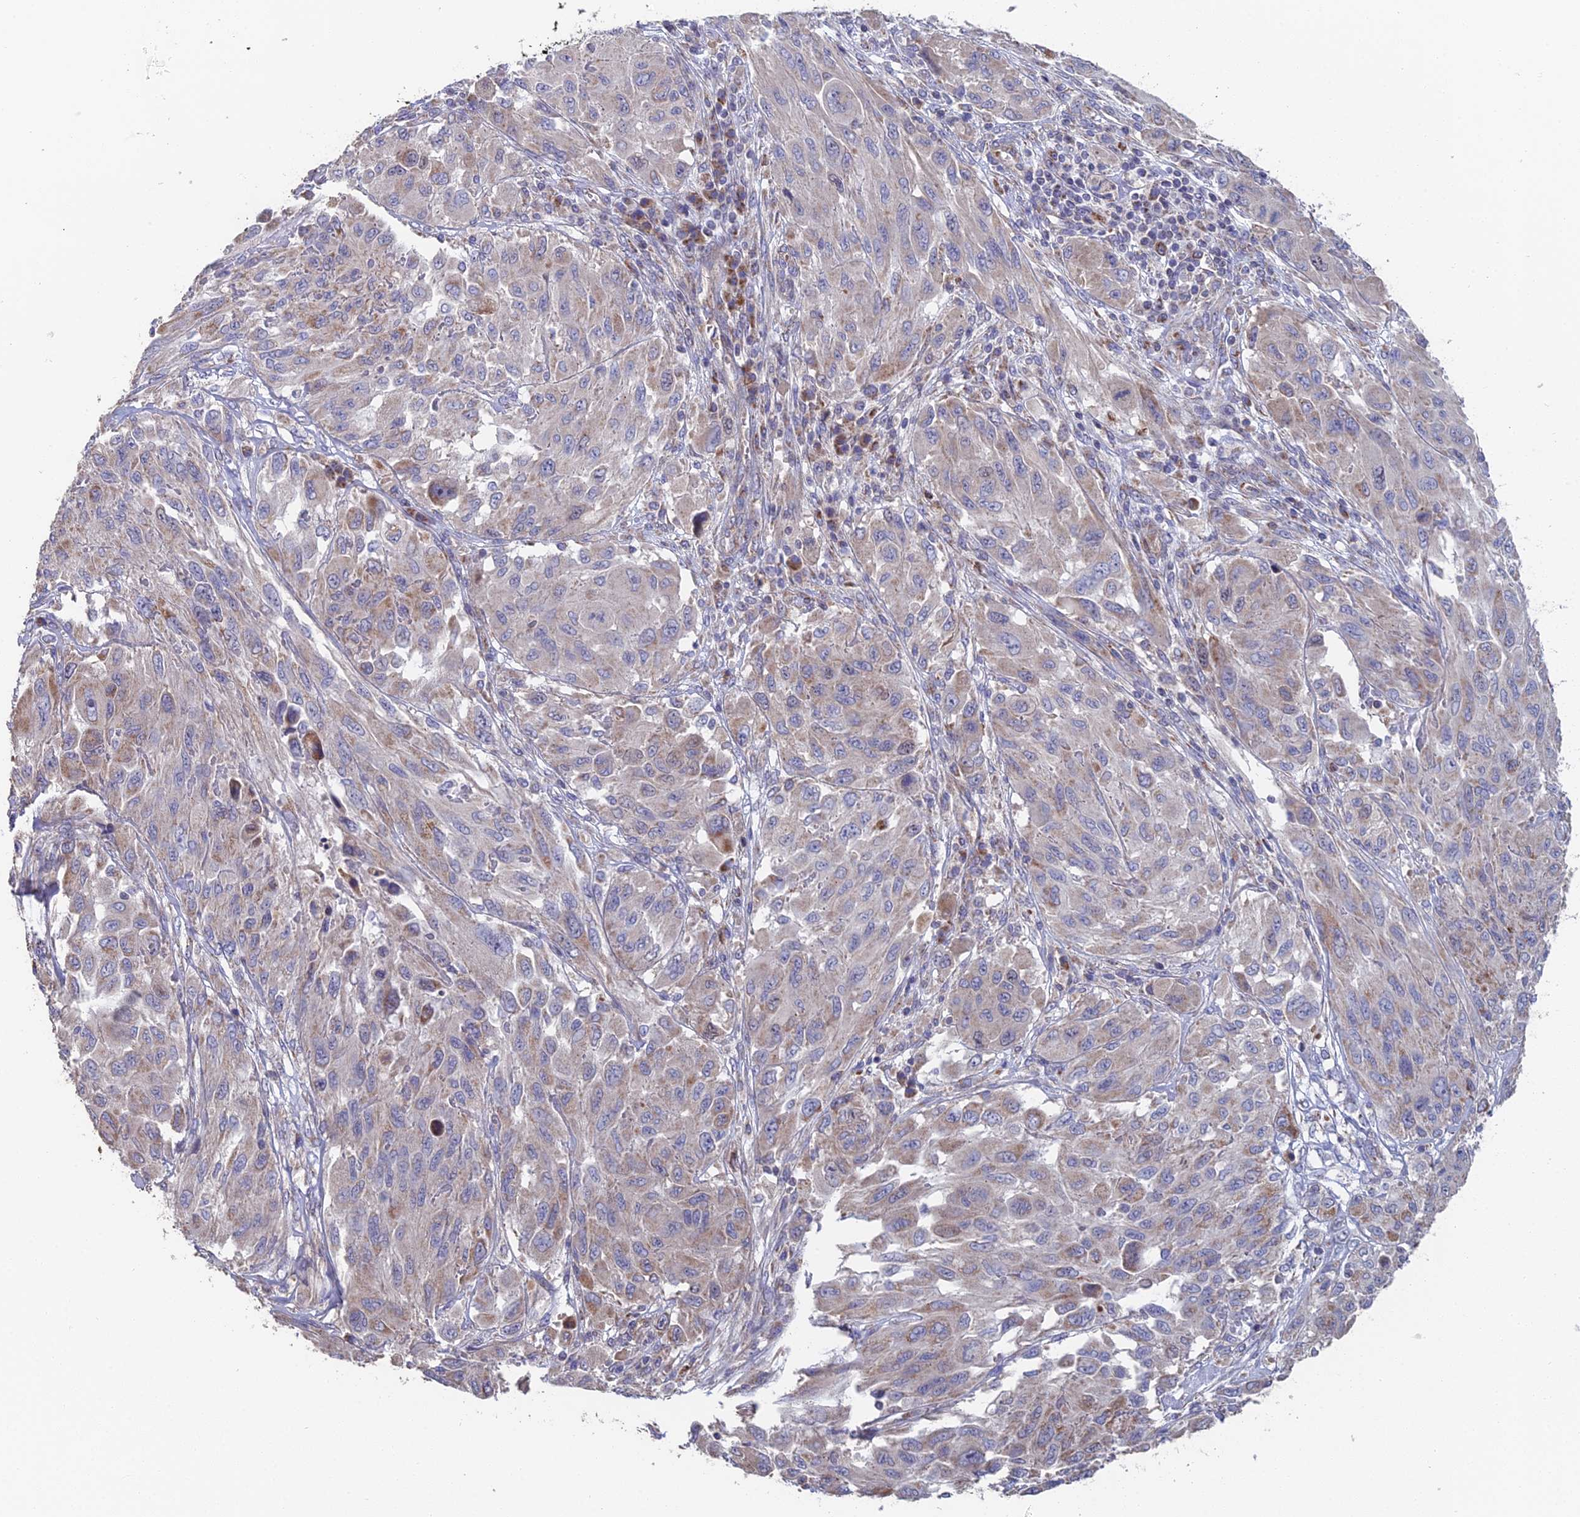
{"staining": {"intensity": "weak", "quantity": "<25%", "location": "cytoplasmic/membranous"}, "tissue": "melanoma", "cell_type": "Tumor cells", "image_type": "cancer", "snomed": [{"axis": "morphology", "description": "Malignant melanoma, NOS"}, {"axis": "topography", "description": "Skin"}], "caption": "Immunohistochemistry (IHC) of malignant melanoma reveals no positivity in tumor cells.", "gene": "ECSIT", "patient": {"sex": "female", "age": 91}}